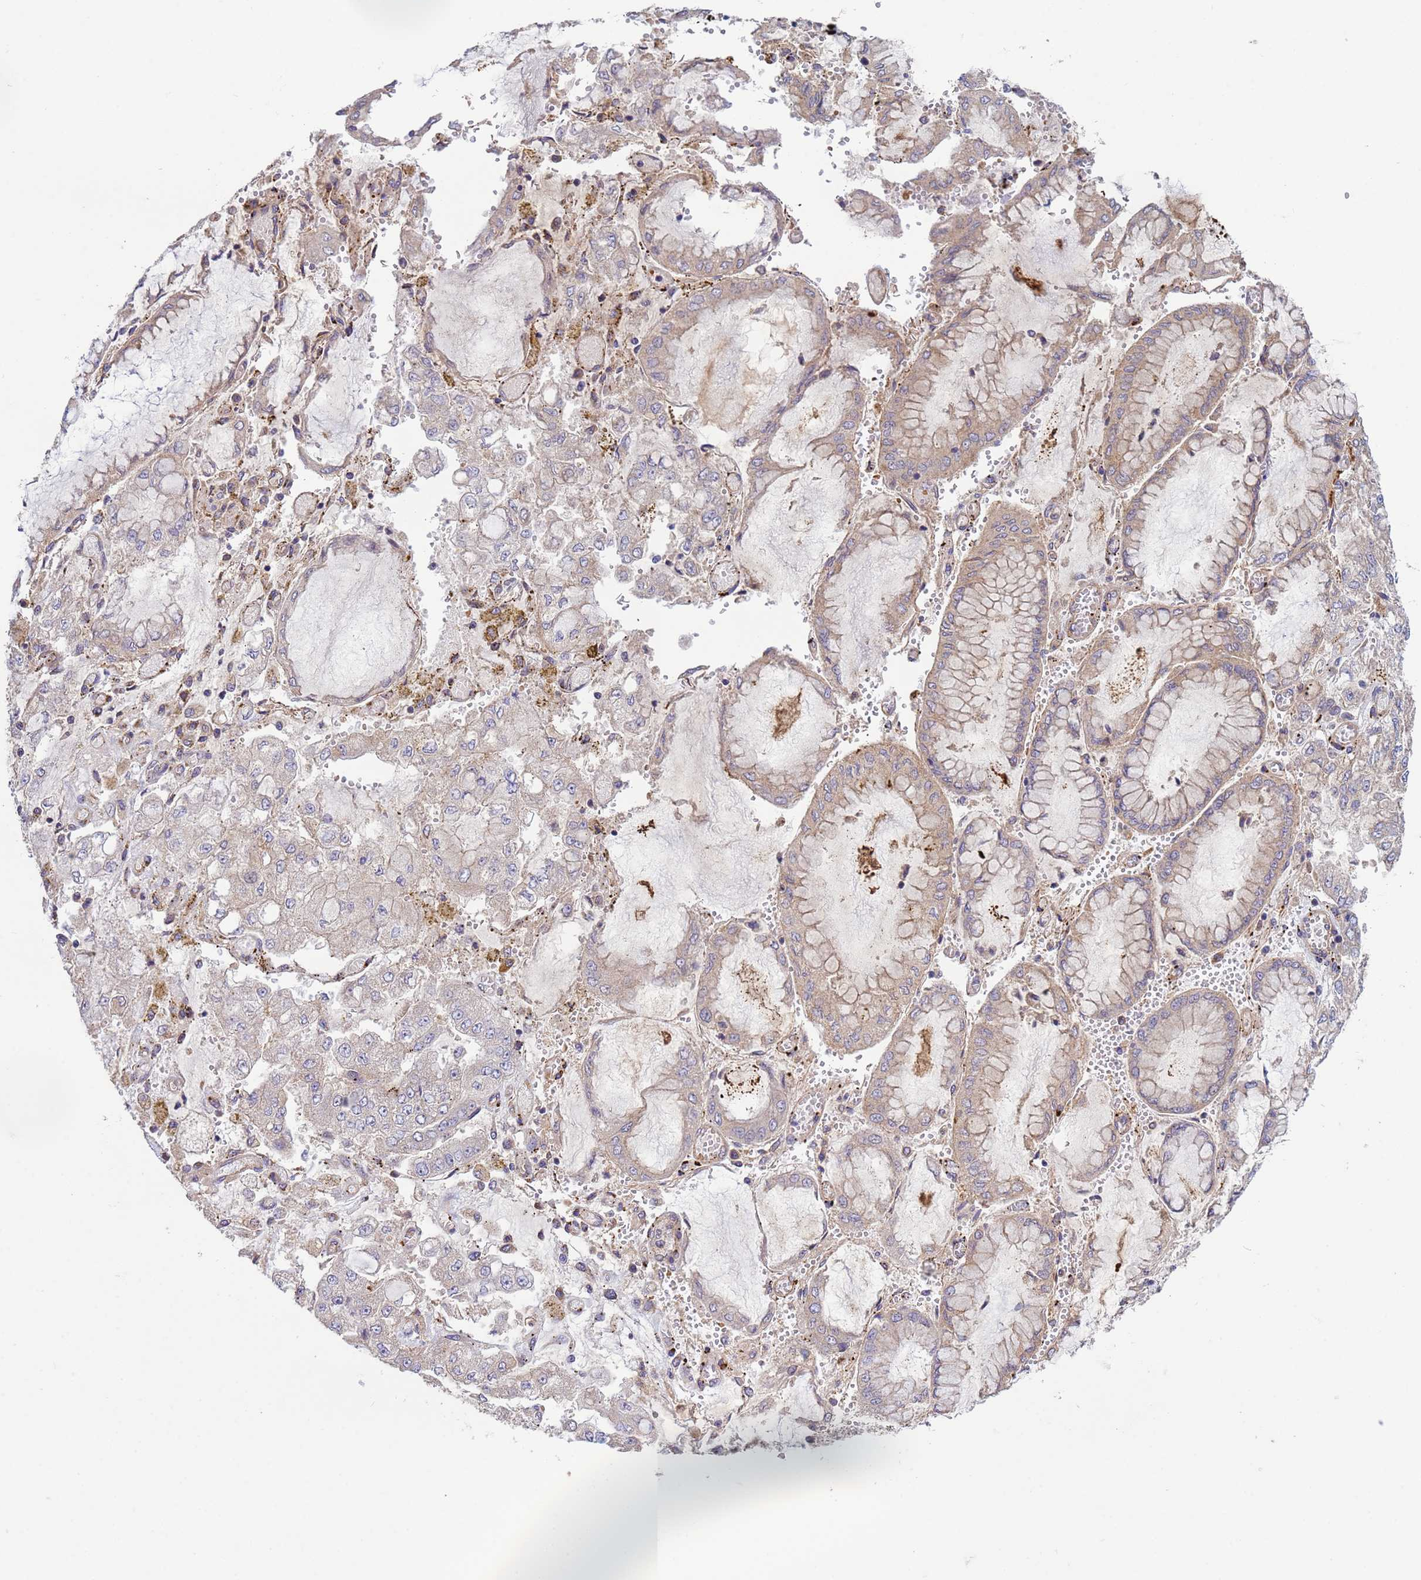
{"staining": {"intensity": "negative", "quantity": "none", "location": "none"}, "tissue": "stomach cancer", "cell_type": "Tumor cells", "image_type": "cancer", "snomed": [{"axis": "morphology", "description": "Adenocarcinoma, NOS"}, {"axis": "topography", "description": "Stomach"}], "caption": "The immunohistochemistry micrograph has no significant staining in tumor cells of stomach cancer tissue.", "gene": "RAB10", "patient": {"sex": "male", "age": 76}}